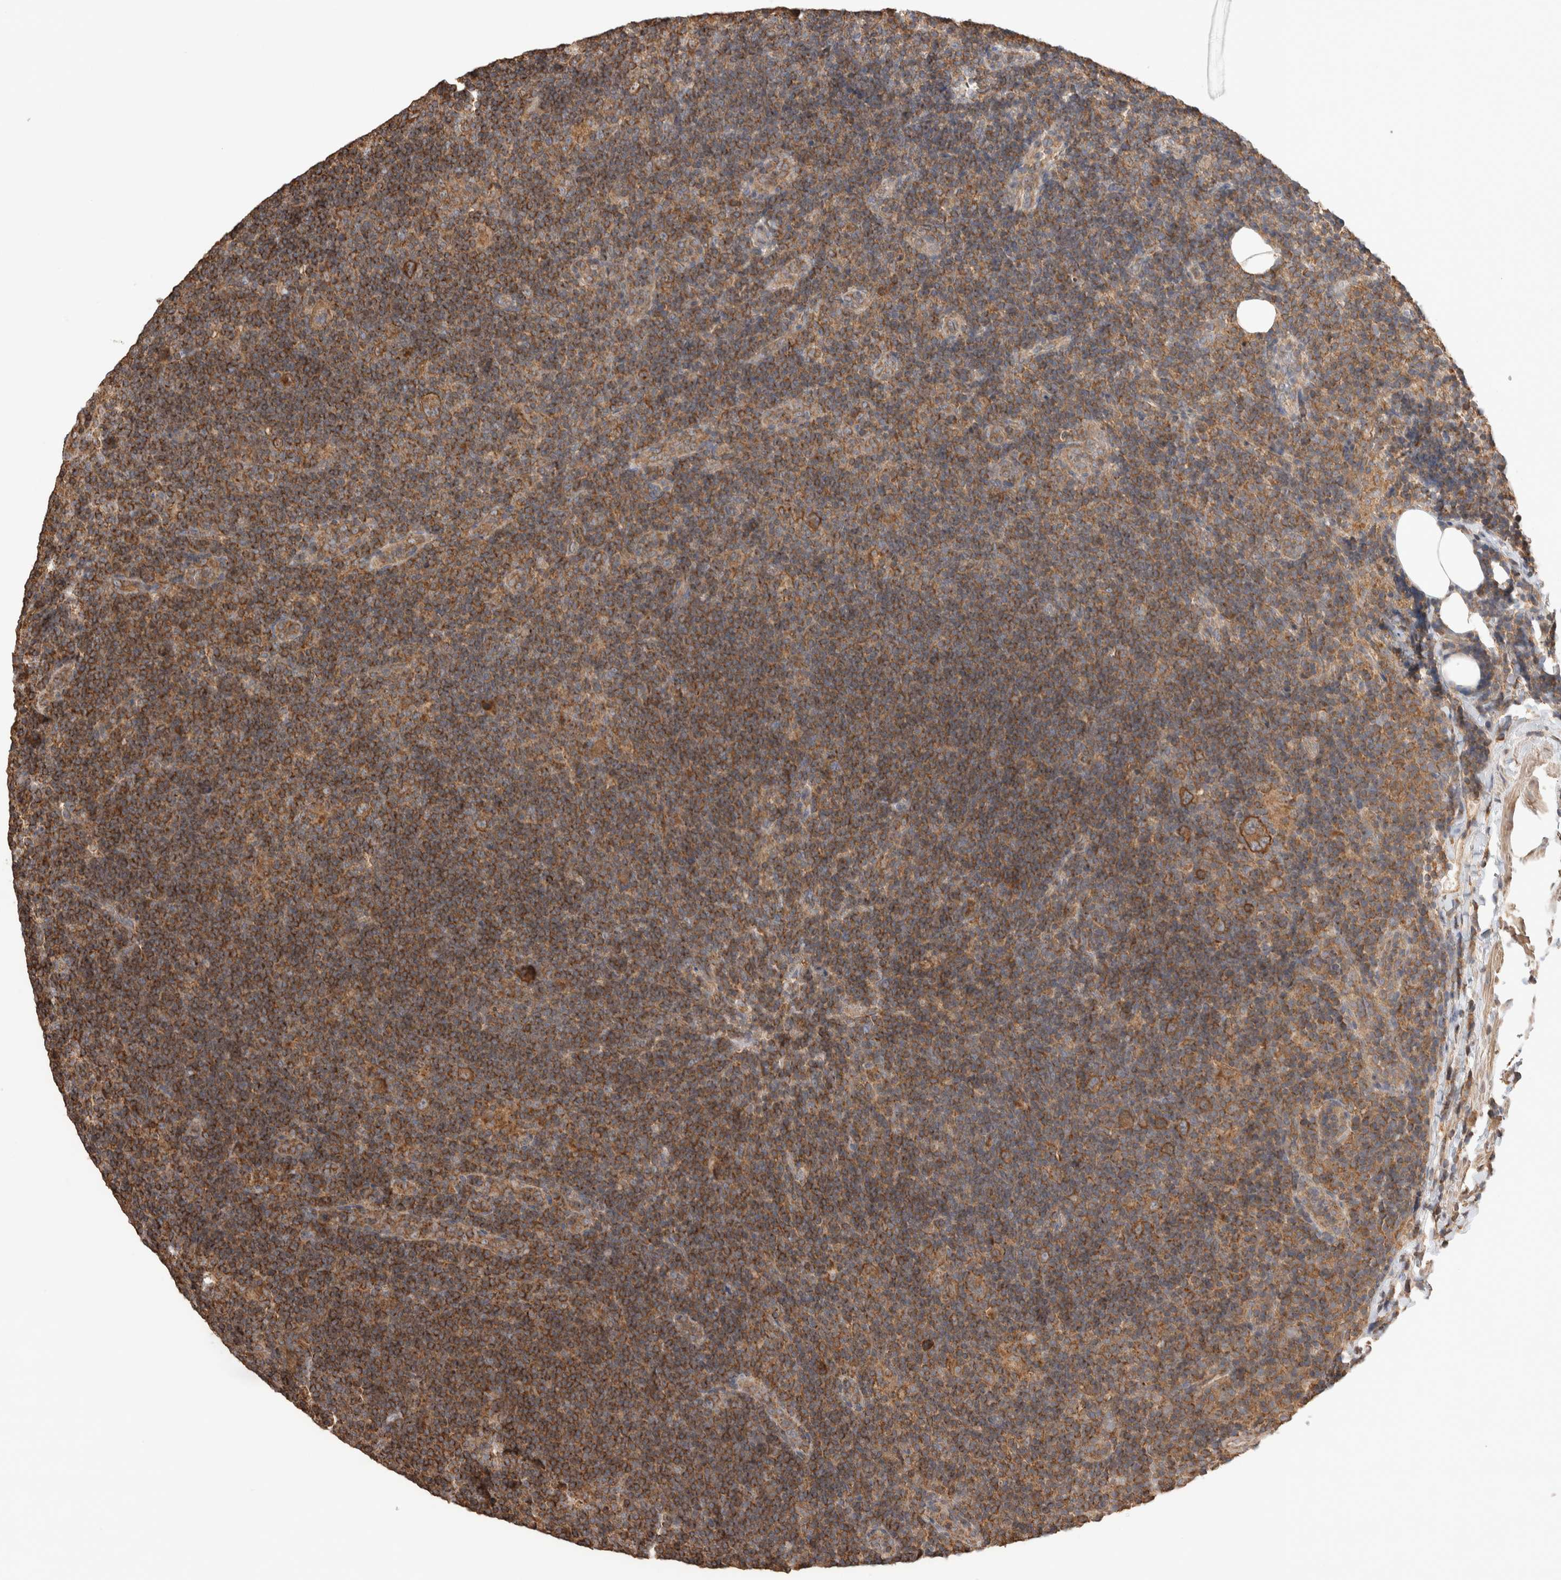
{"staining": {"intensity": "moderate", "quantity": ">75%", "location": "cytoplasmic/membranous"}, "tissue": "lymphoma", "cell_type": "Tumor cells", "image_type": "cancer", "snomed": [{"axis": "morphology", "description": "Hodgkin's disease, NOS"}, {"axis": "topography", "description": "Lymph node"}], "caption": "IHC photomicrograph of neoplastic tissue: human Hodgkin's disease stained using IHC shows medium levels of moderate protein expression localized specifically in the cytoplasmic/membranous of tumor cells, appearing as a cytoplasmic/membranous brown color.", "gene": "IMMP2L", "patient": {"sex": "female", "age": 57}}